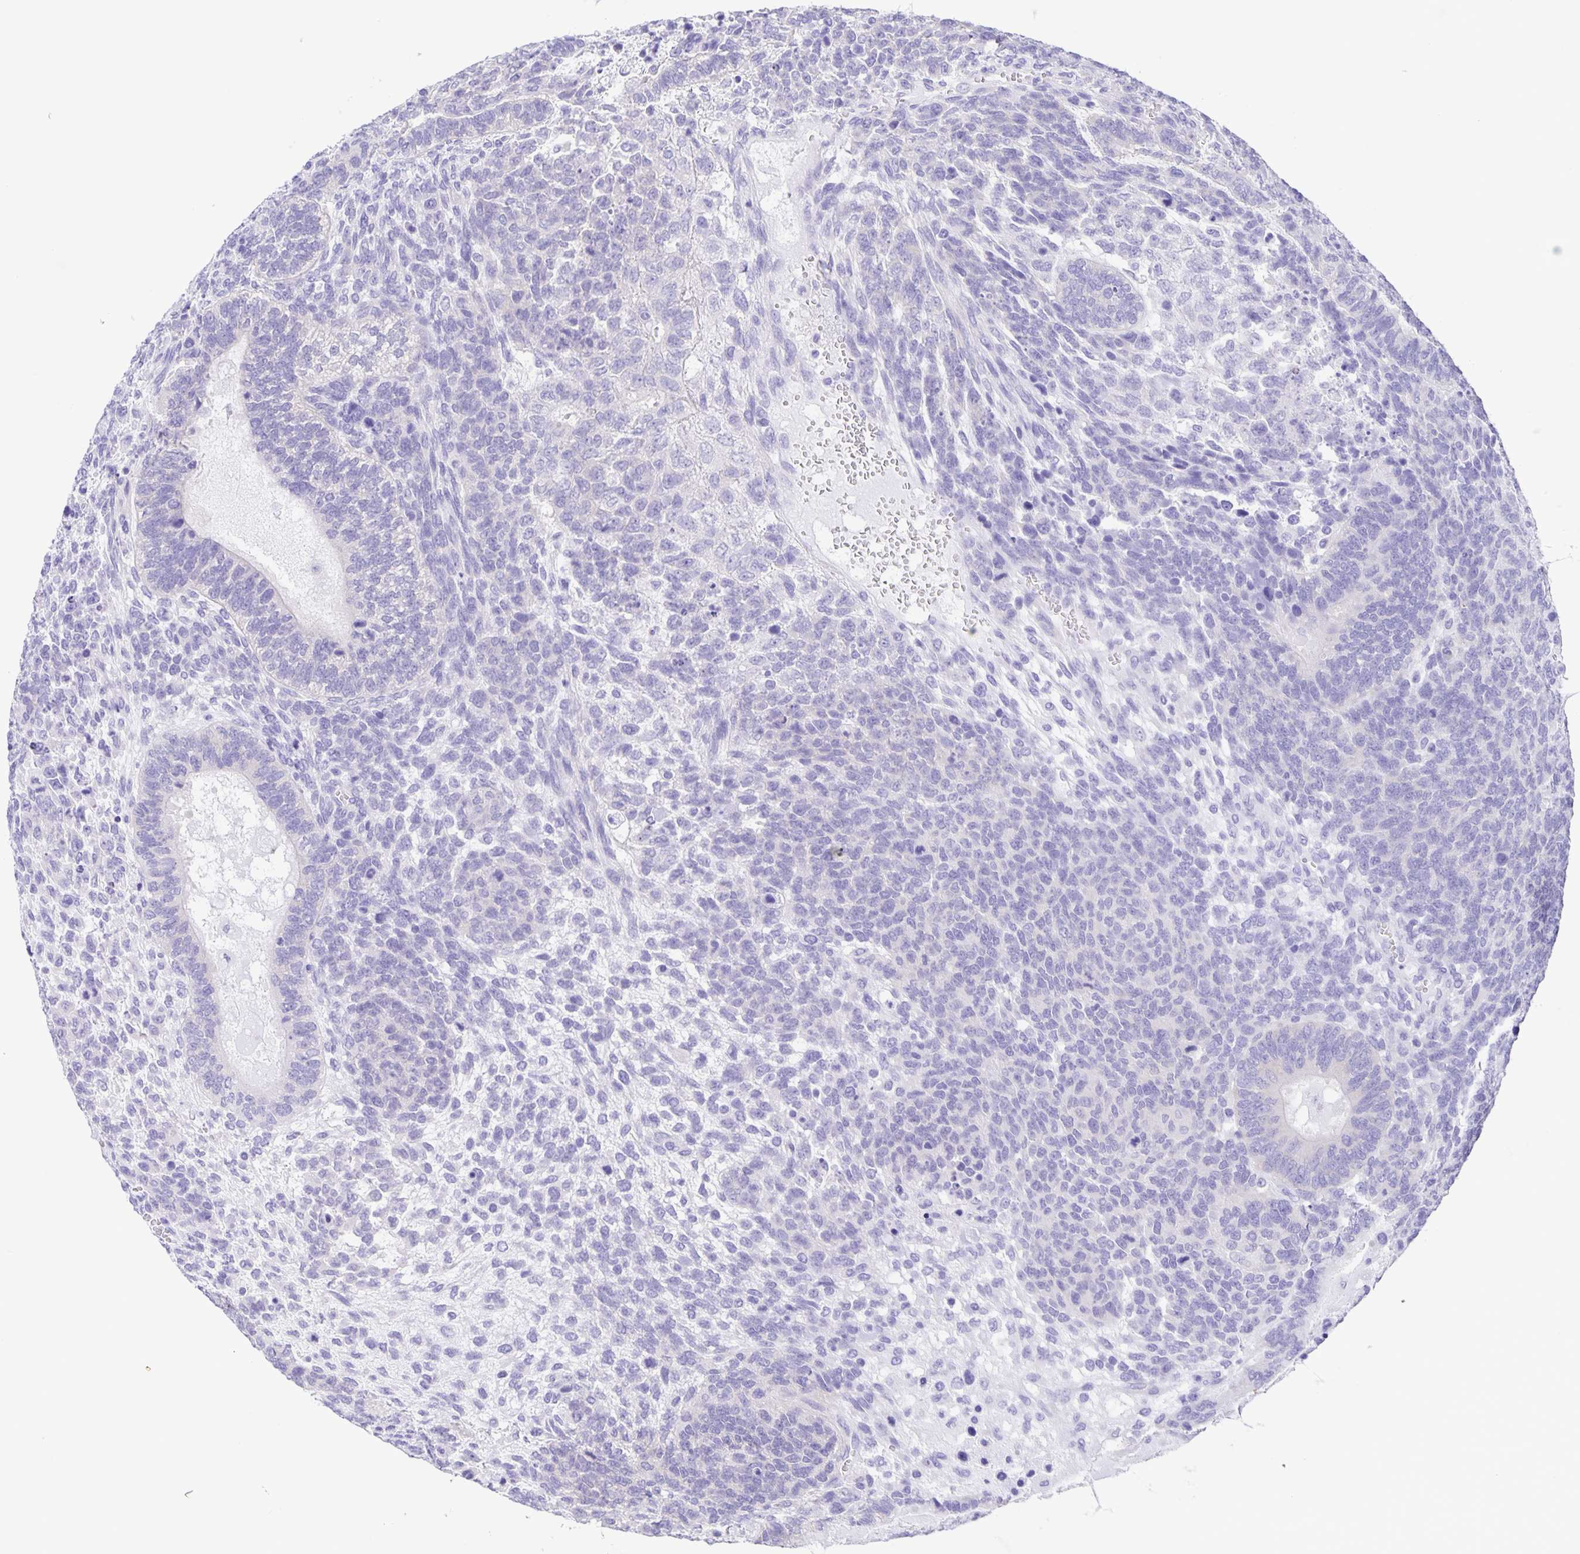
{"staining": {"intensity": "negative", "quantity": "none", "location": "none"}, "tissue": "testis cancer", "cell_type": "Tumor cells", "image_type": "cancer", "snomed": [{"axis": "morphology", "description": "Normal tissue, NOS"}, {"axis": "morphology", "description": "Carcinoma, Embryonal, NOS"}, {"axis": "topography", "description": "Testis"}, {"axis": "topography", "description": "Epididymis"}], "caption": "High power microscopy photomicrograph of an immunohistochemistry (IHC) micrograph of testis embryonal carcinoma, revealing no significant expression in tumor cells.", "gene": "CAPSL", "patient": {"sex": "male", "age": 23}}